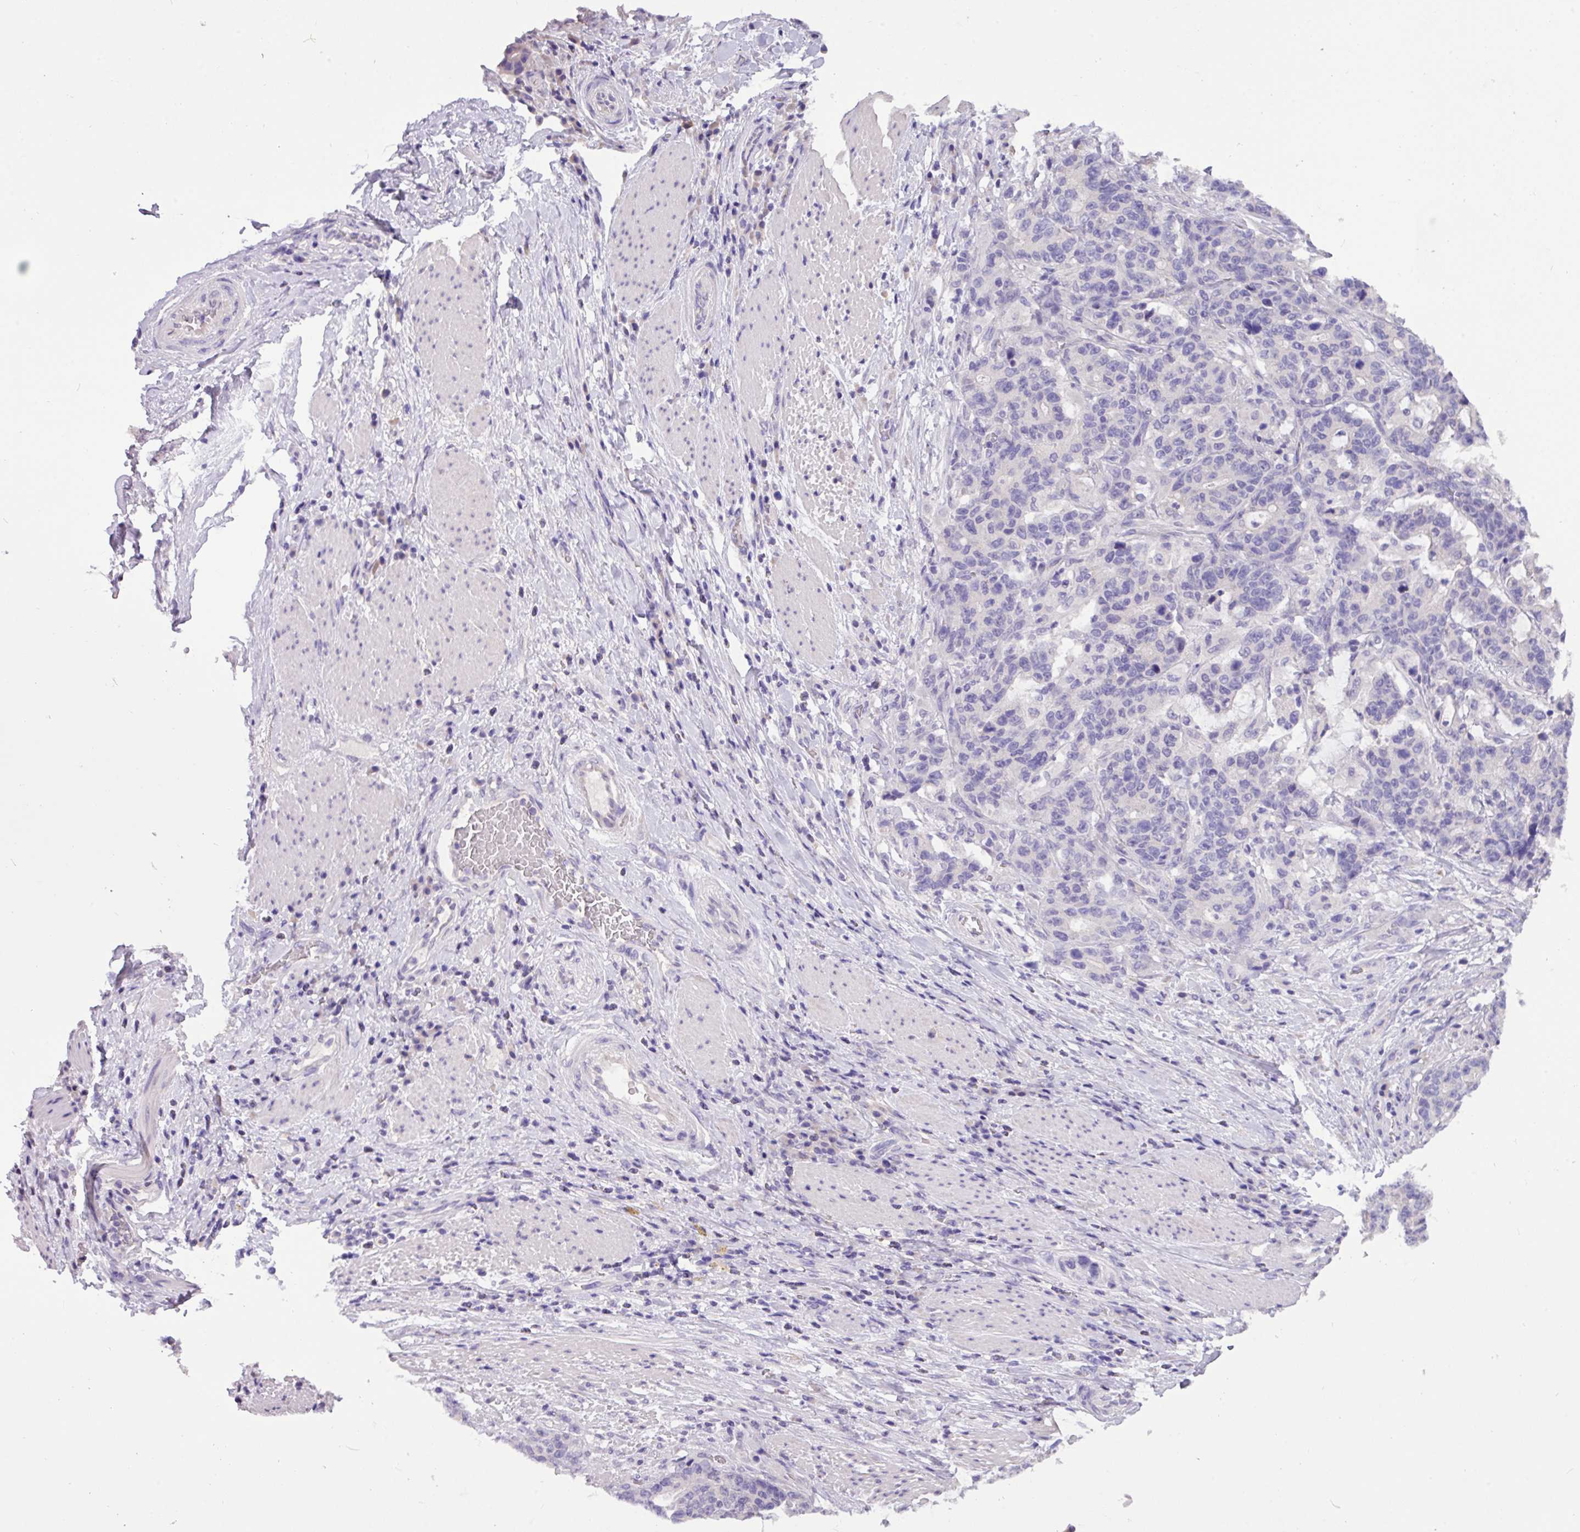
{"staining": {"intensity": "negative", "quantity": "none", "location": "none"}, "tissue": "stomach cancer", "cell_type": "Tumor cells", "image_type": "cancer", "snomed": [{"axis": "morphology", "description": "Normal tissue, NOS"}, {"axis": "morphology", "description": "Adenocarcinoma, NOS"}, {"axis": "topography", "description": "Stomach"}], "caption": "DAB (3,3'-diaminobenzidine) immunohistochemical staining of stomach adenocarcinoma exhibits no significant expression in tumor cells.", "gene": "PAX8", "patient": {"sex": "female", "age": 64}}